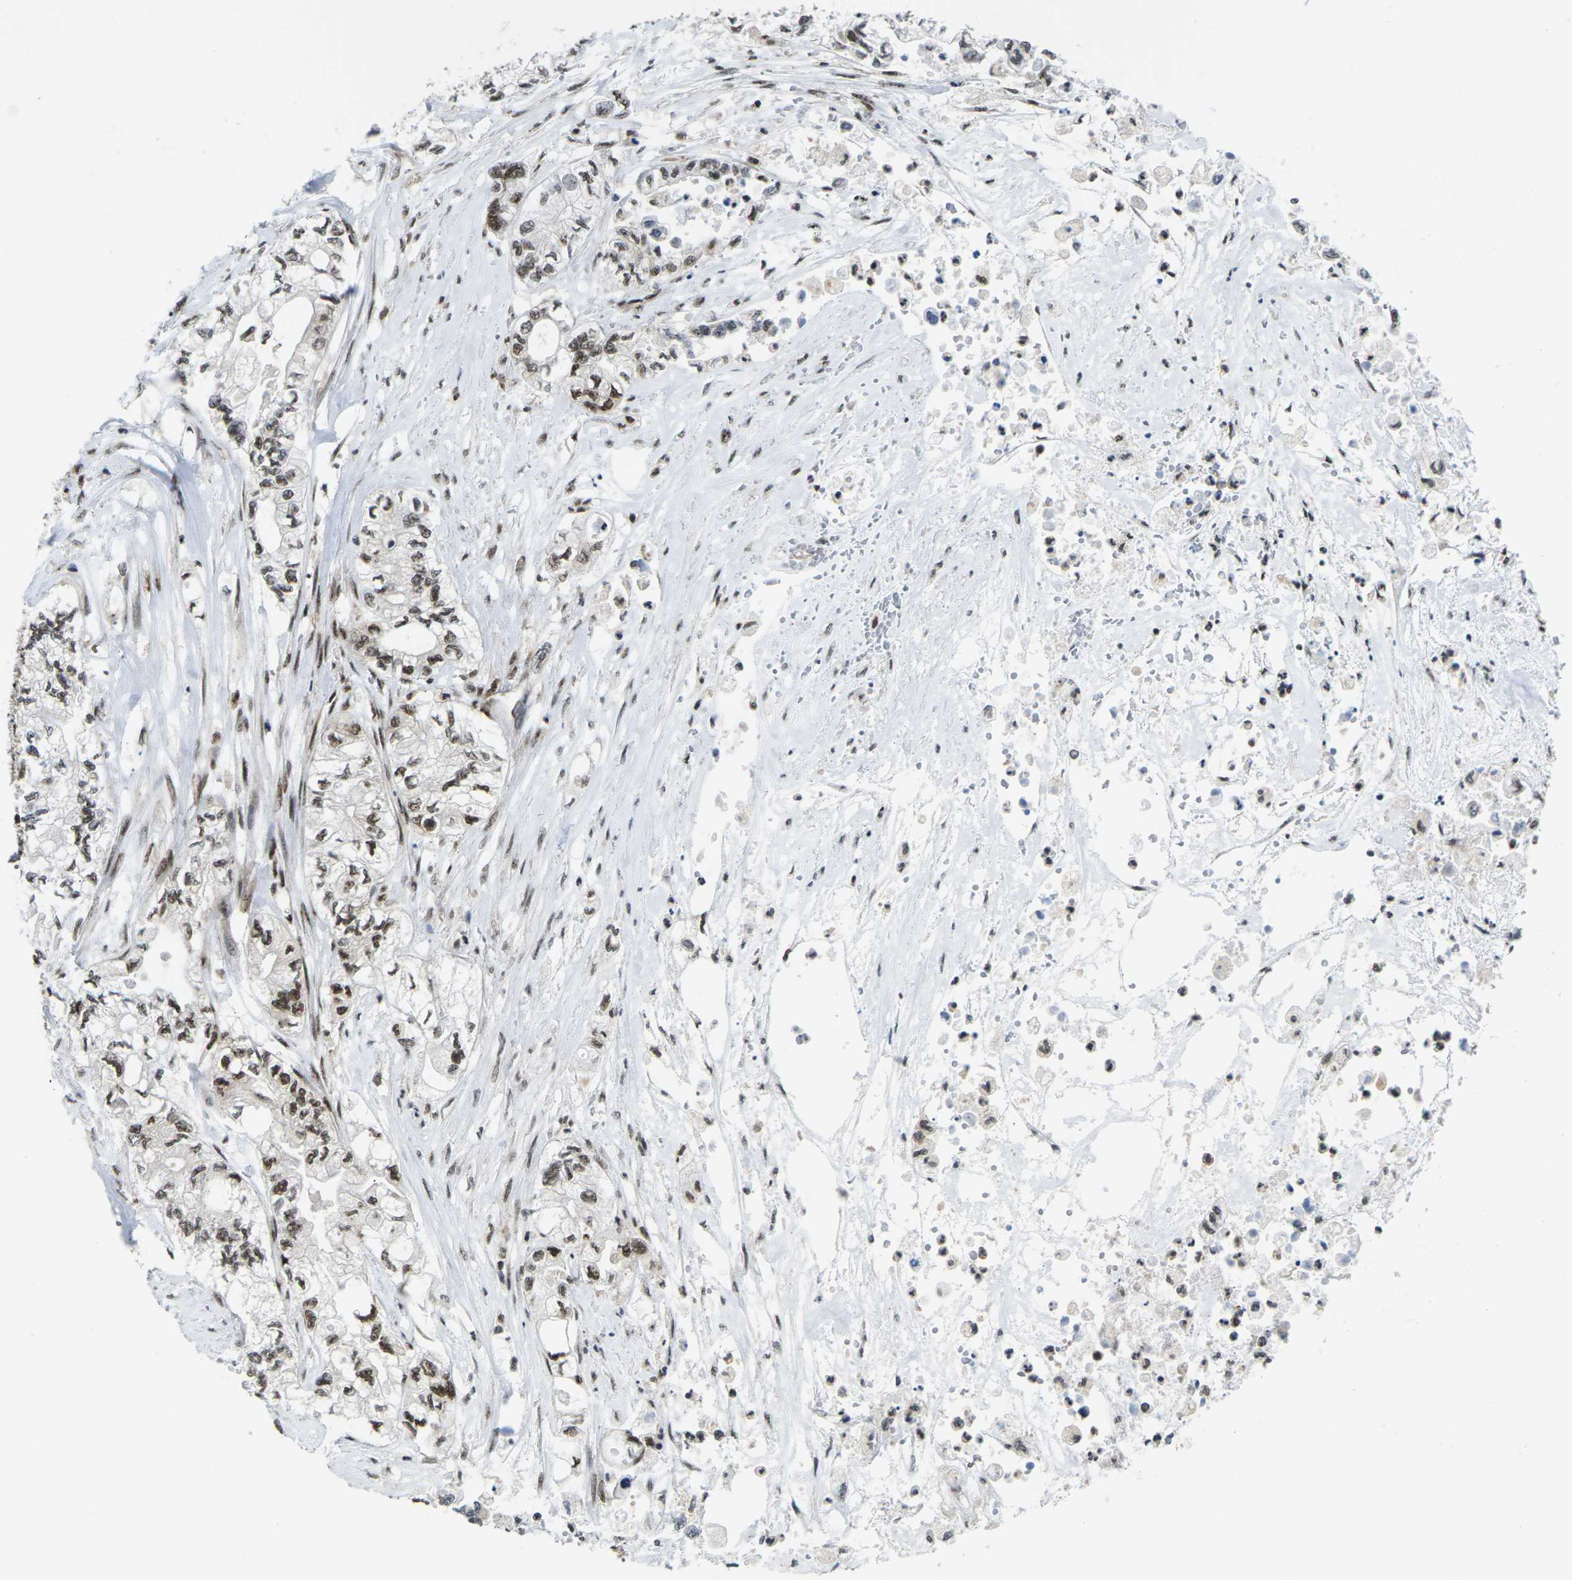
{"staining": {"intensity": "strong", "quantity": ">75%", "location": "nuclear"}, "tissue": "pancreatic cancer", "cell_type": "Tumor cells", "image_type": "cancer", "snomed": [{"axis": "morphology", "description": "Adenocarcinoma, NOS"}, {"axis": "topography", "description": "Pancreas"}], "caption": "A photomicrograph of pancreatic cancer stained for a protein demonstrates strong nuclear brown staining in tumor cells. (Stains: DAB in brown, nuclei in blue, Microscopy: brightfield microscopy at high magnification).", "gene": "MAGOH", "patient": {"sex": "male", "age": 79}}